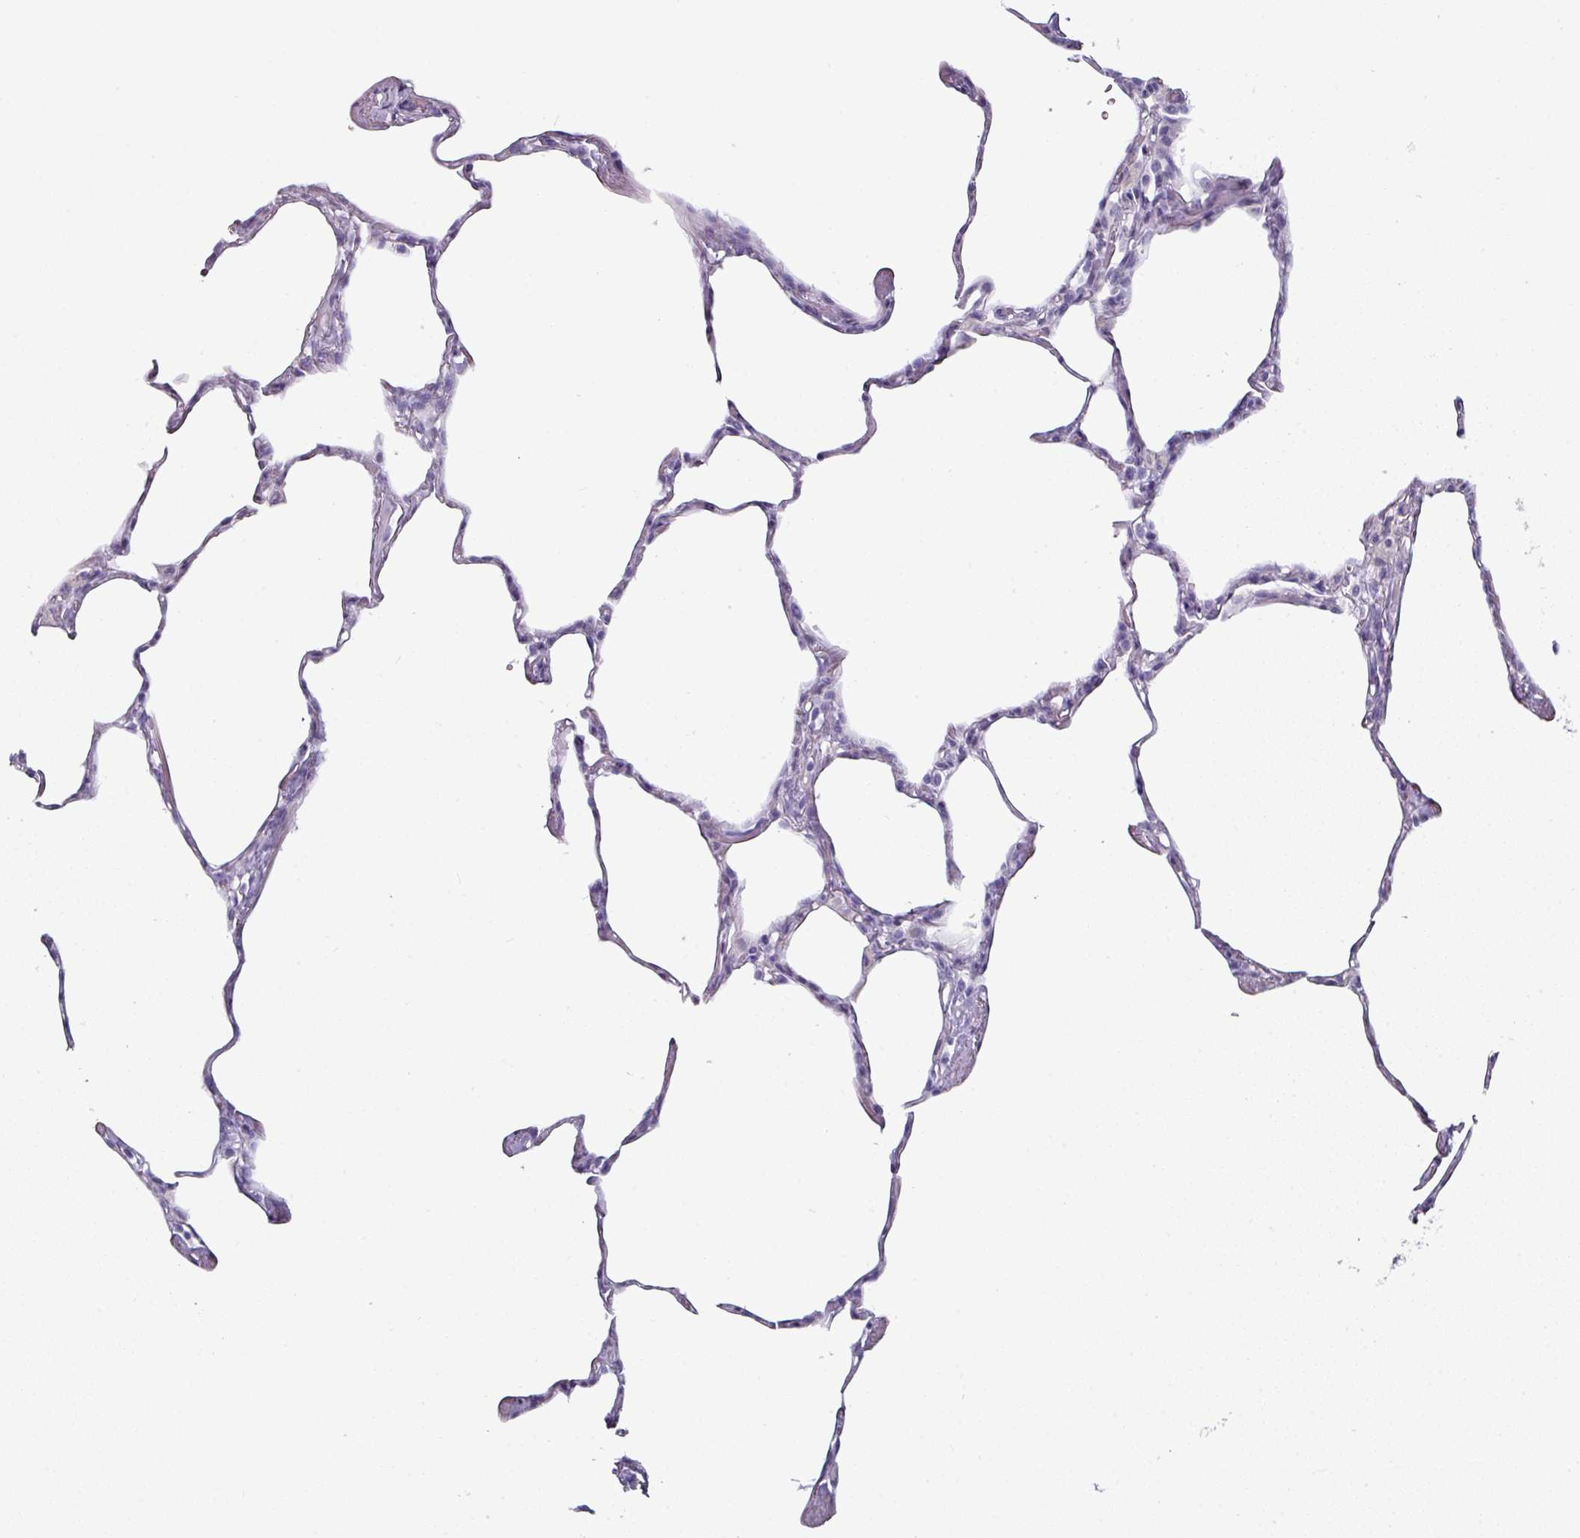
{"staining": {"intensity": "negative", "quantity": "none", "location": "none"}, "tissue": "lung", "cell_type": "Alveolar cells", "image_type": "normal", "snomed": [{"axis": "morphology", "description": "Normal tissue, NOS"}, {"axis": "topography", "description": "Lung"}], "caption": "This is an IHC histopathology image of benign lung. There is no staining in alveolar cells.", "gene": "SLC17A7", "patient": {"sex": "male", "age": 65}}